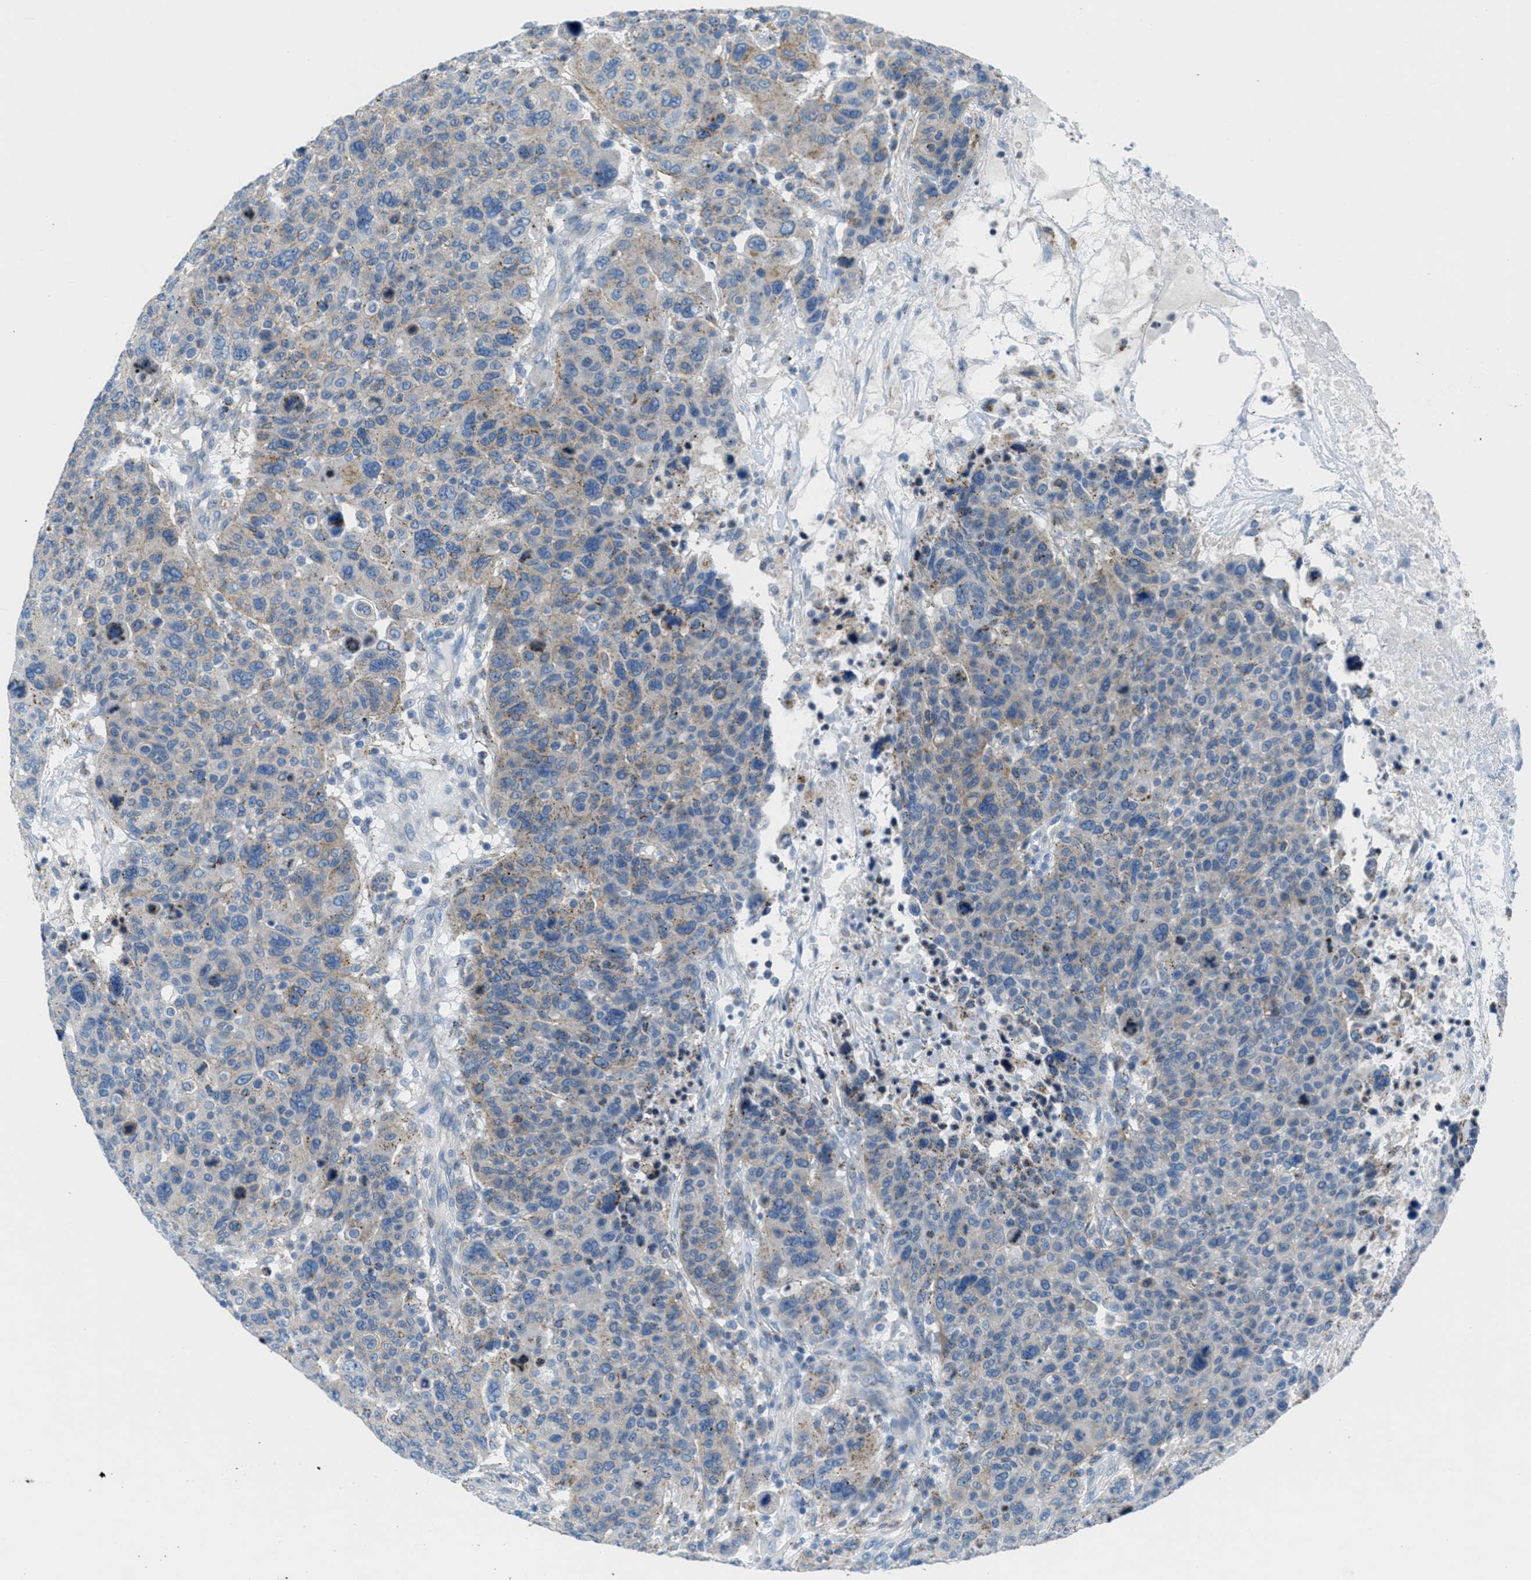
{"staining": {"intensity": "weak", "quantity": "25%-75%", "location": "cytoplasmic/membranous"}, "tissue": "breast cancer", "cell_type": "Tumor cells", "image_type": "cancer", "snomed": [{"axis": "morphology", "description": "Duct carcinoma"}, {"axis": "topography", "description": "Breast"}], "caption": "Immunohistochemical staining of human breast invasive ductal carcinoma demonstrates low levels of weak cytoplasmic/membranous staining in approximately 25%-75% of tumor cells. The protein of interest is shown in brown color, while the nuclei are stained blue.", "gene": "MFSD13A", "patient": {"sex": "female", "age": 37}}